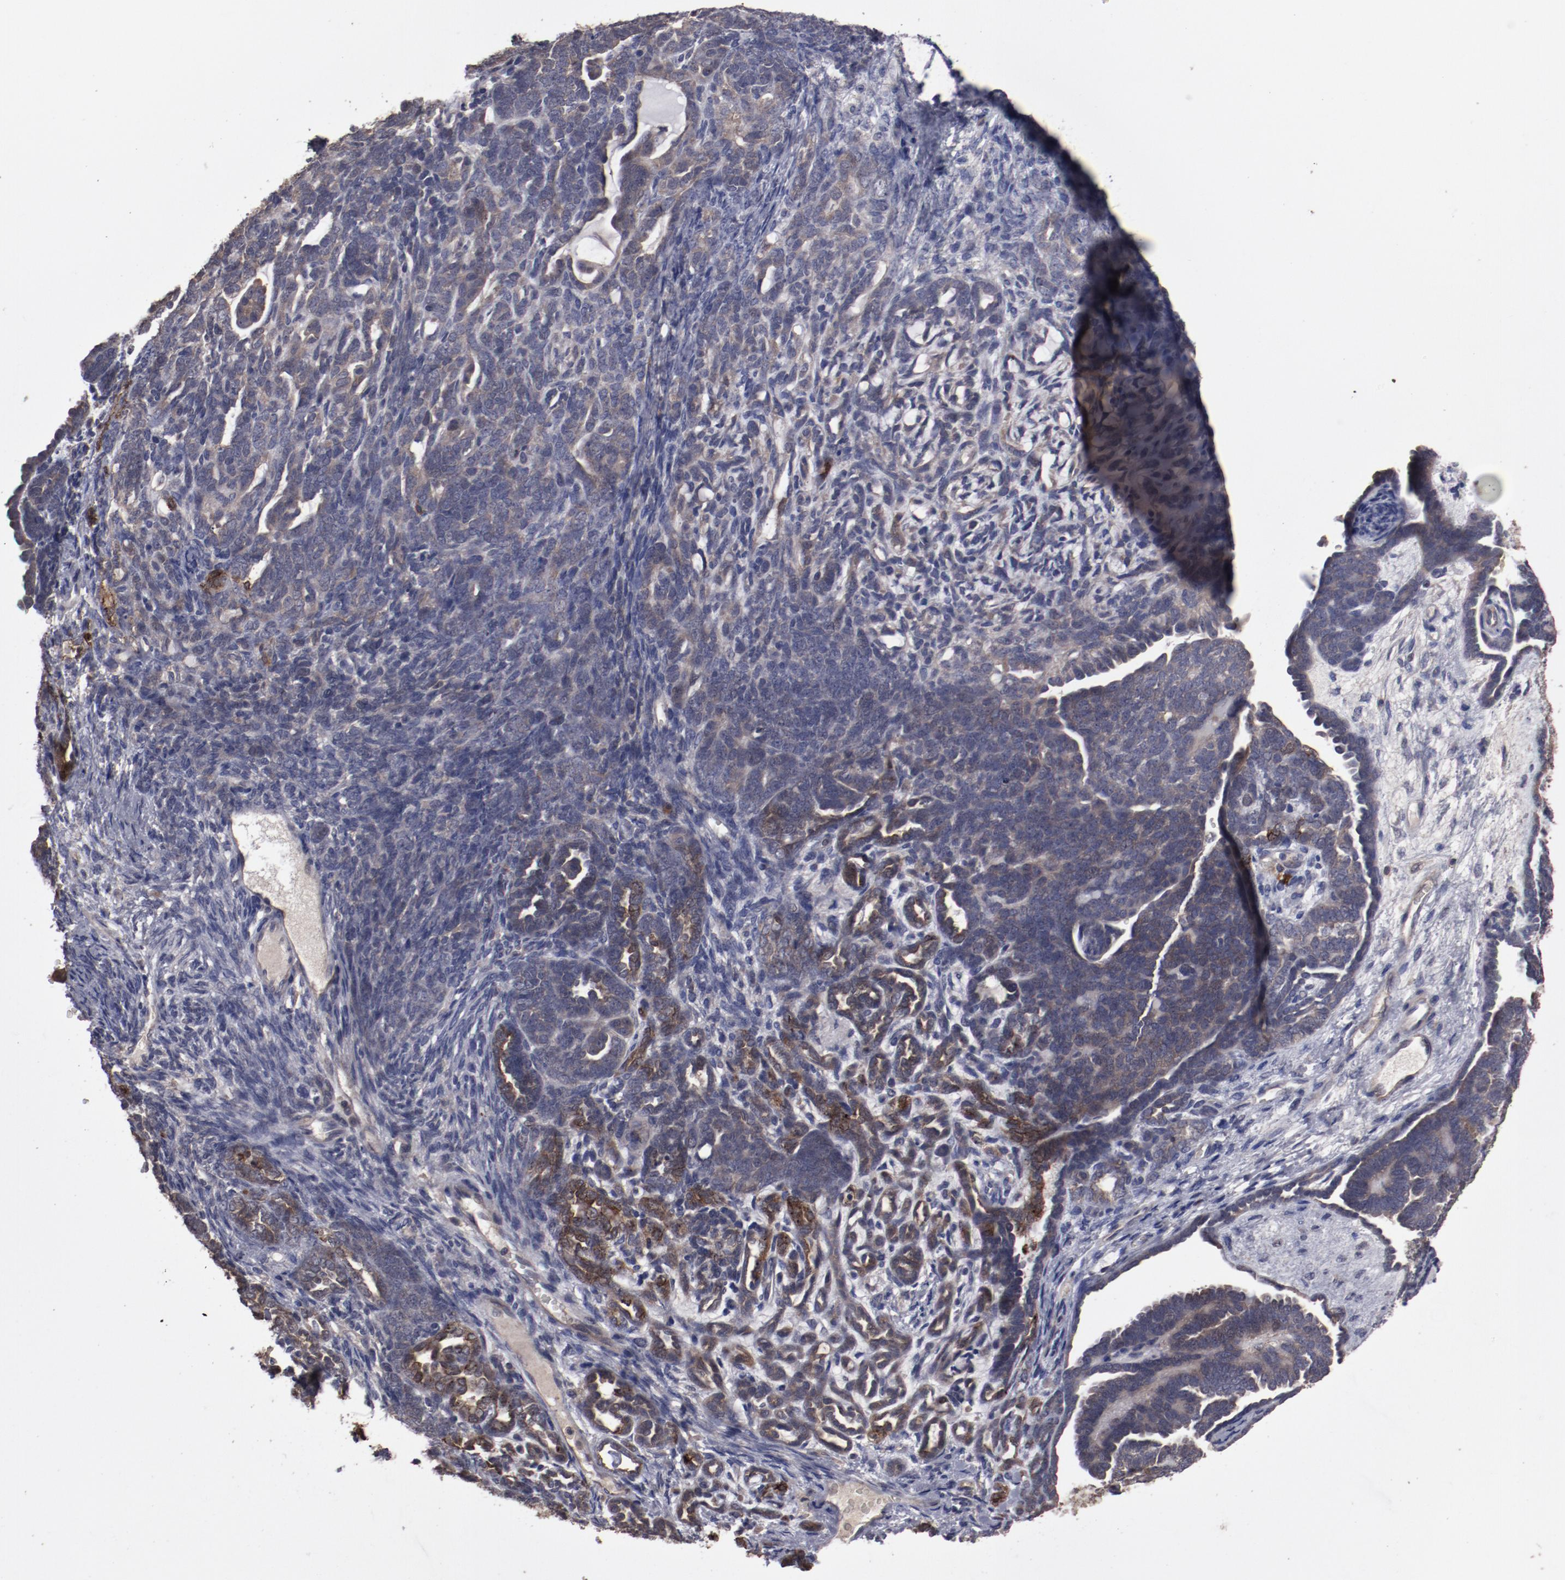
{"staining": {"intensity": "weak", "quantity": ">75%", "location": "cytoplasmic/membranous"}, "tissue": "endometrial cancer", "cell_type": "Tumor cells", "image_type": "cancer", "snomed": [{"axis": "morphology", "description": "Neoplasm, malignant, NOS"}, {"axis": "topography", "description": "Endometrium"}], "caption": "Immunohistochemical staining of human endometrial neoplasm (malignant) shows weak cytoplasmic/membranous protein expression in about >75% of tumor cells.", "gene": "LRRC75B", "patient": {"sex": "female", "age": 74}}